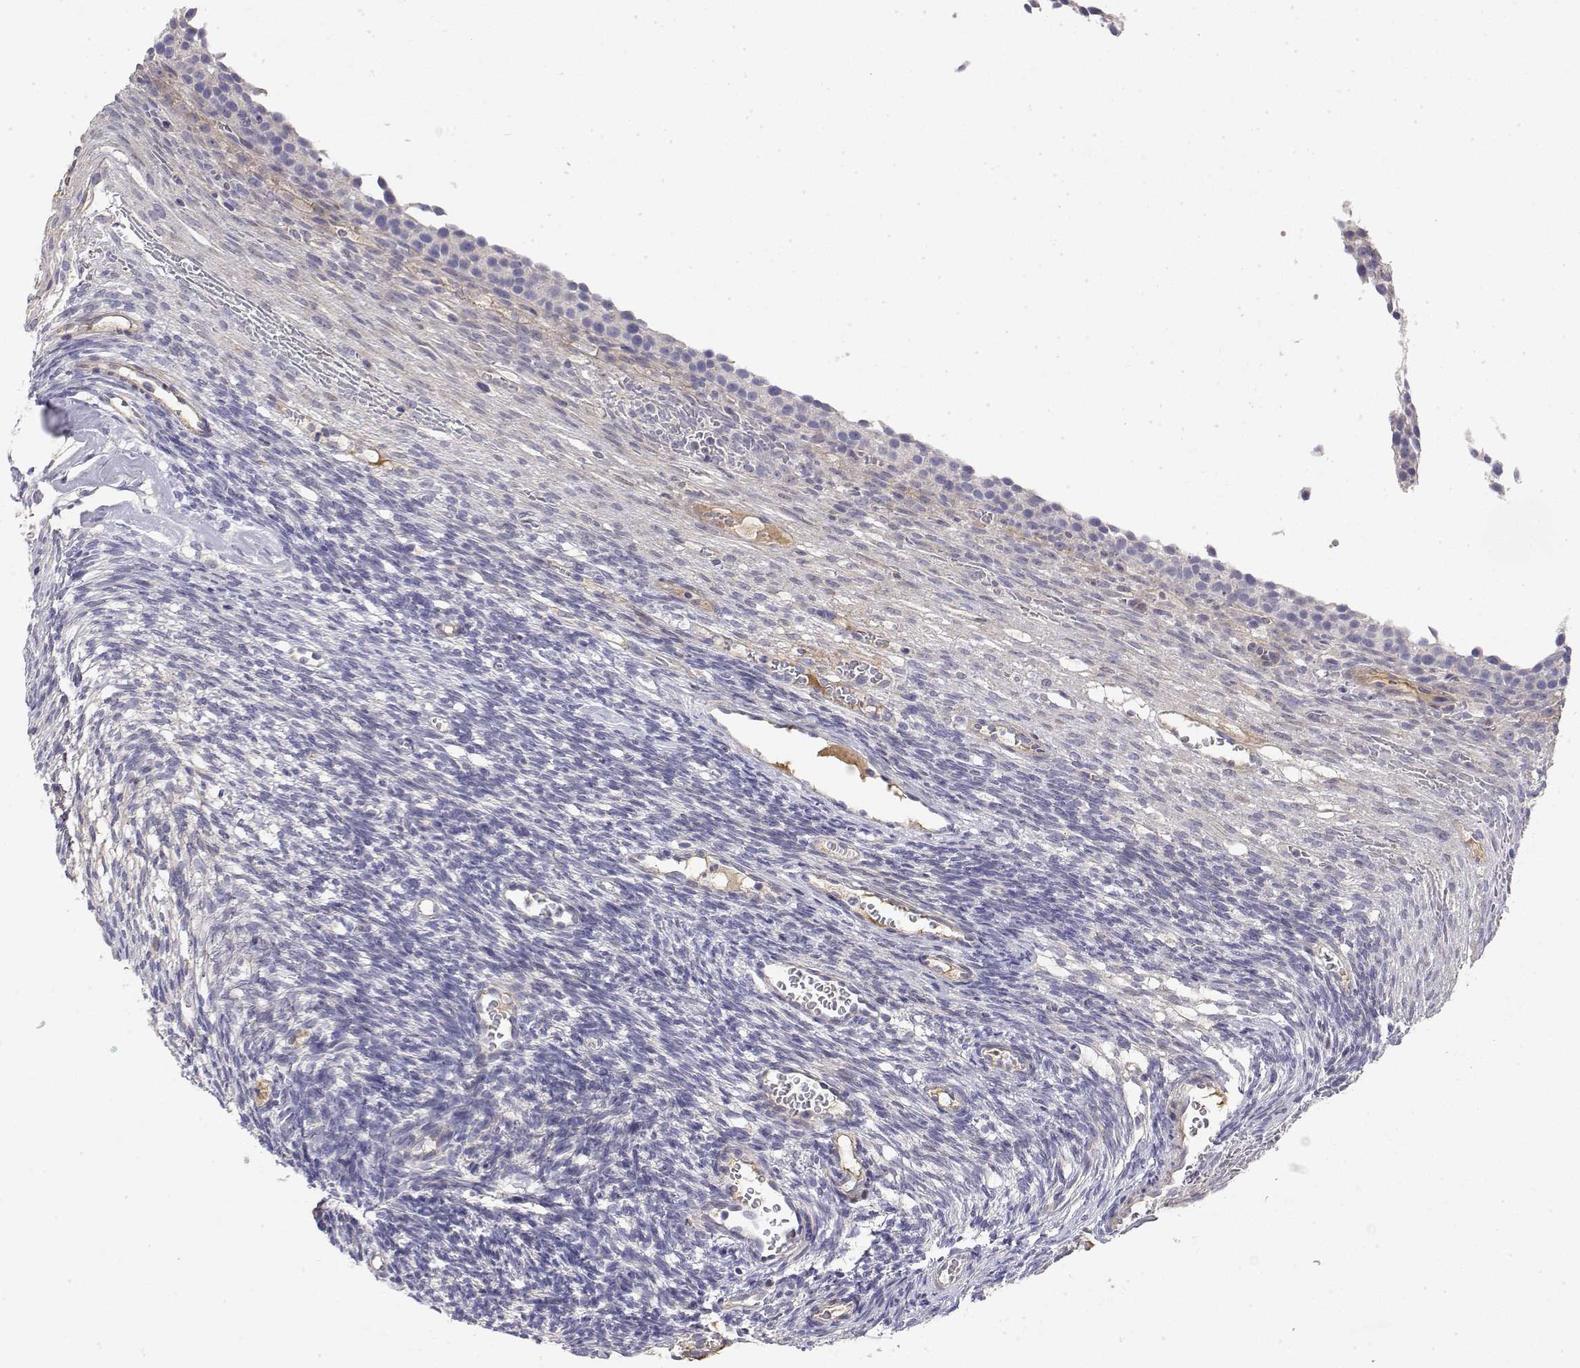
{"staining": {"intensity": "negative", "quantity": "none", "location": "none"}, "tissue": "ovary", "cell_type": "Follicle cells", "image_type": "normal", "snomed": [{"axis": "morphology", "description": "Normal tissue, NOS"}, {"axis": "topography", "description": "Ovary"}], "caption": "A histopathology image of ovary stained for a protein reveals no brown staining in follicle cells.", "gene": "GGACT", "patient": {"sex": "female", "age": 34}}